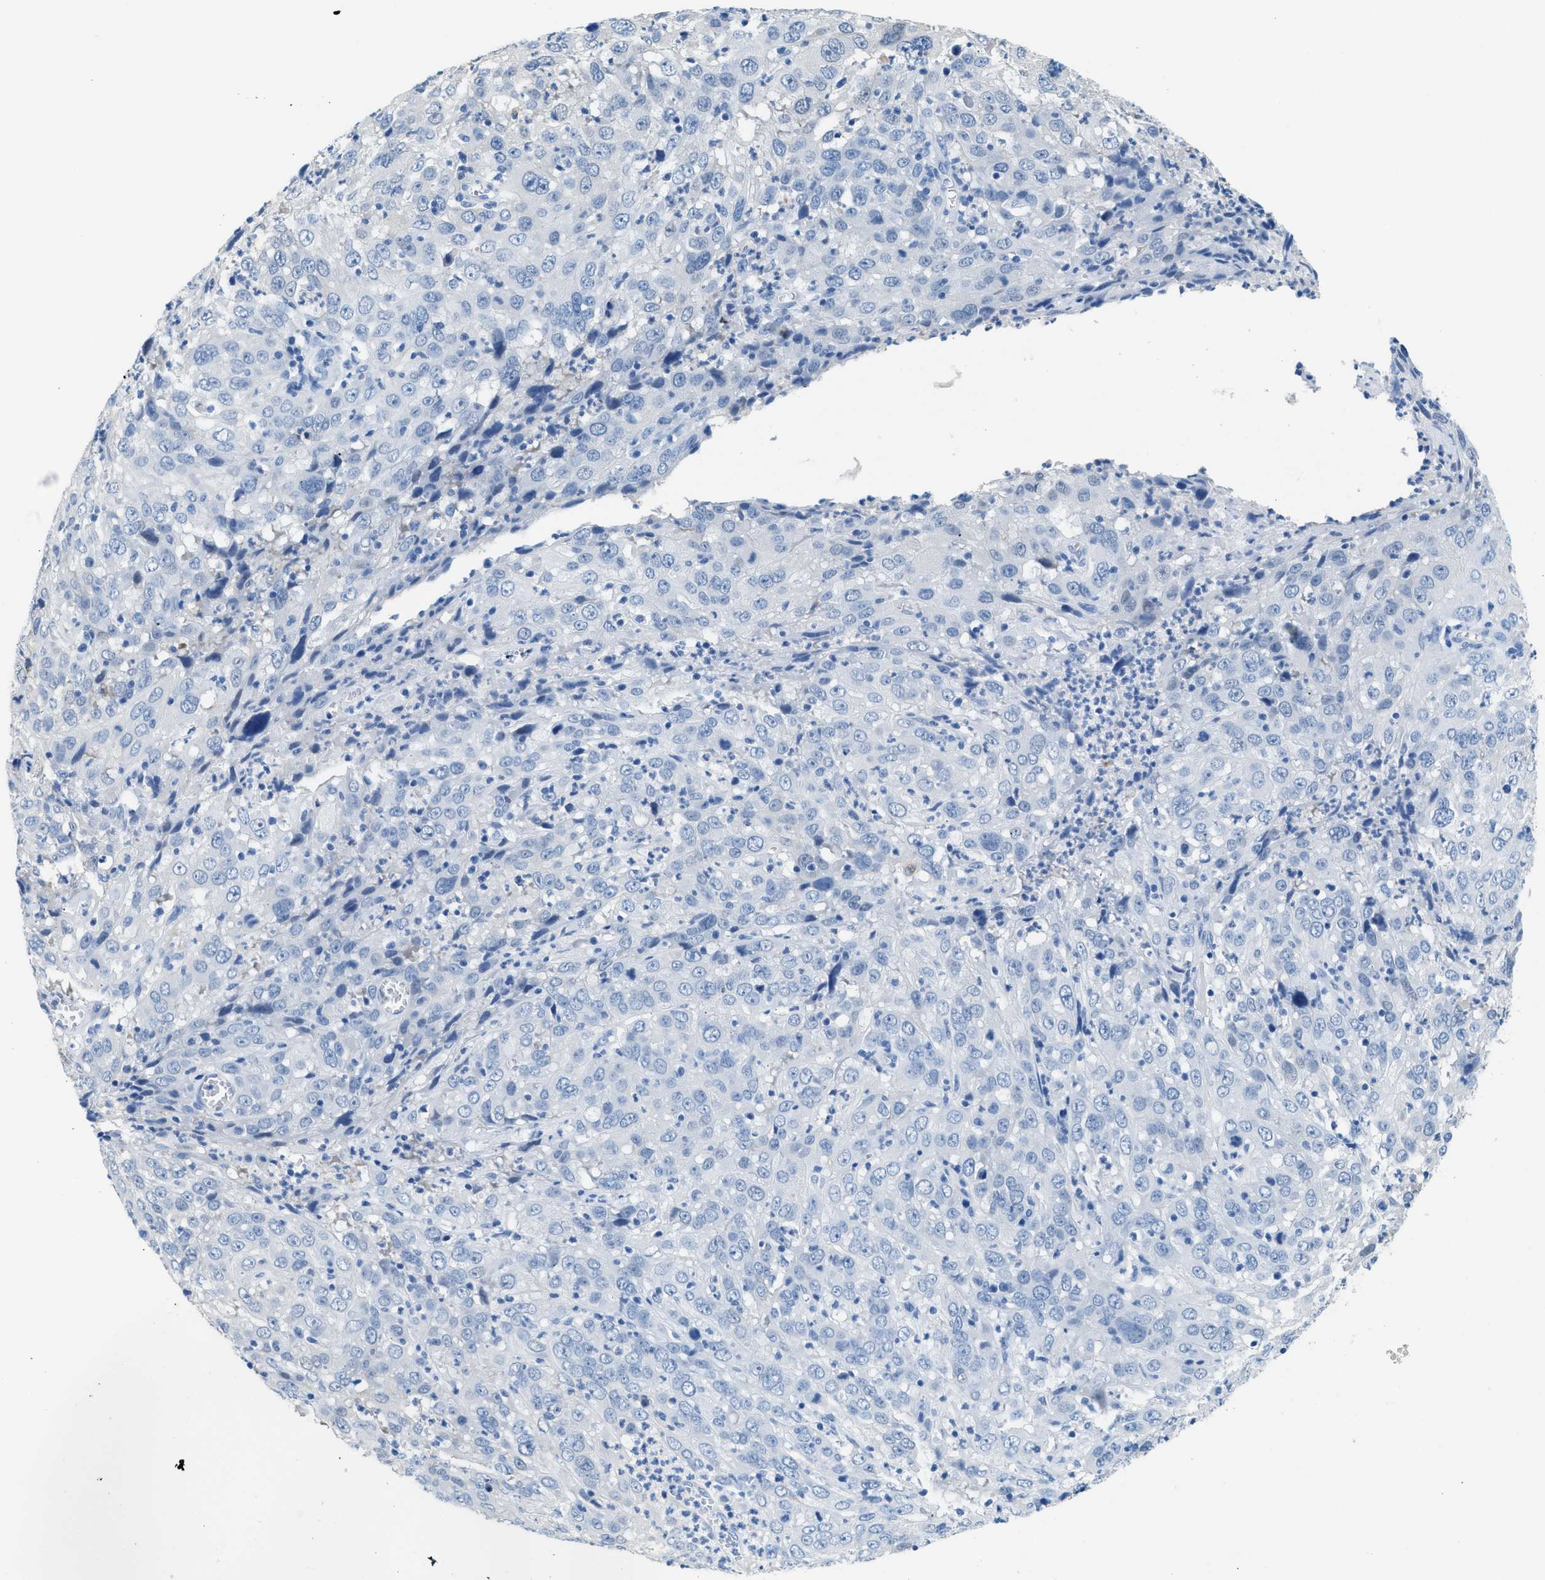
{"staining": {"intensity": "negative", "quantity": "none", "location": "none"}, "tissue": "cervical cancer", "cell_type": "Tumor cells", "image_type": "cancer", "snomed": [{"axis": "morphology", "description": "Squamous cell carcinoma, NOS"}, {"axis": "topography", "description": "Cervix"}], "caption": "Tumor cells are negative for brown protein staining in cervical cancer (squamous cell carcinoma).", "gene": "SPAM1", "patient": {"sex": "female", "age": 32}}